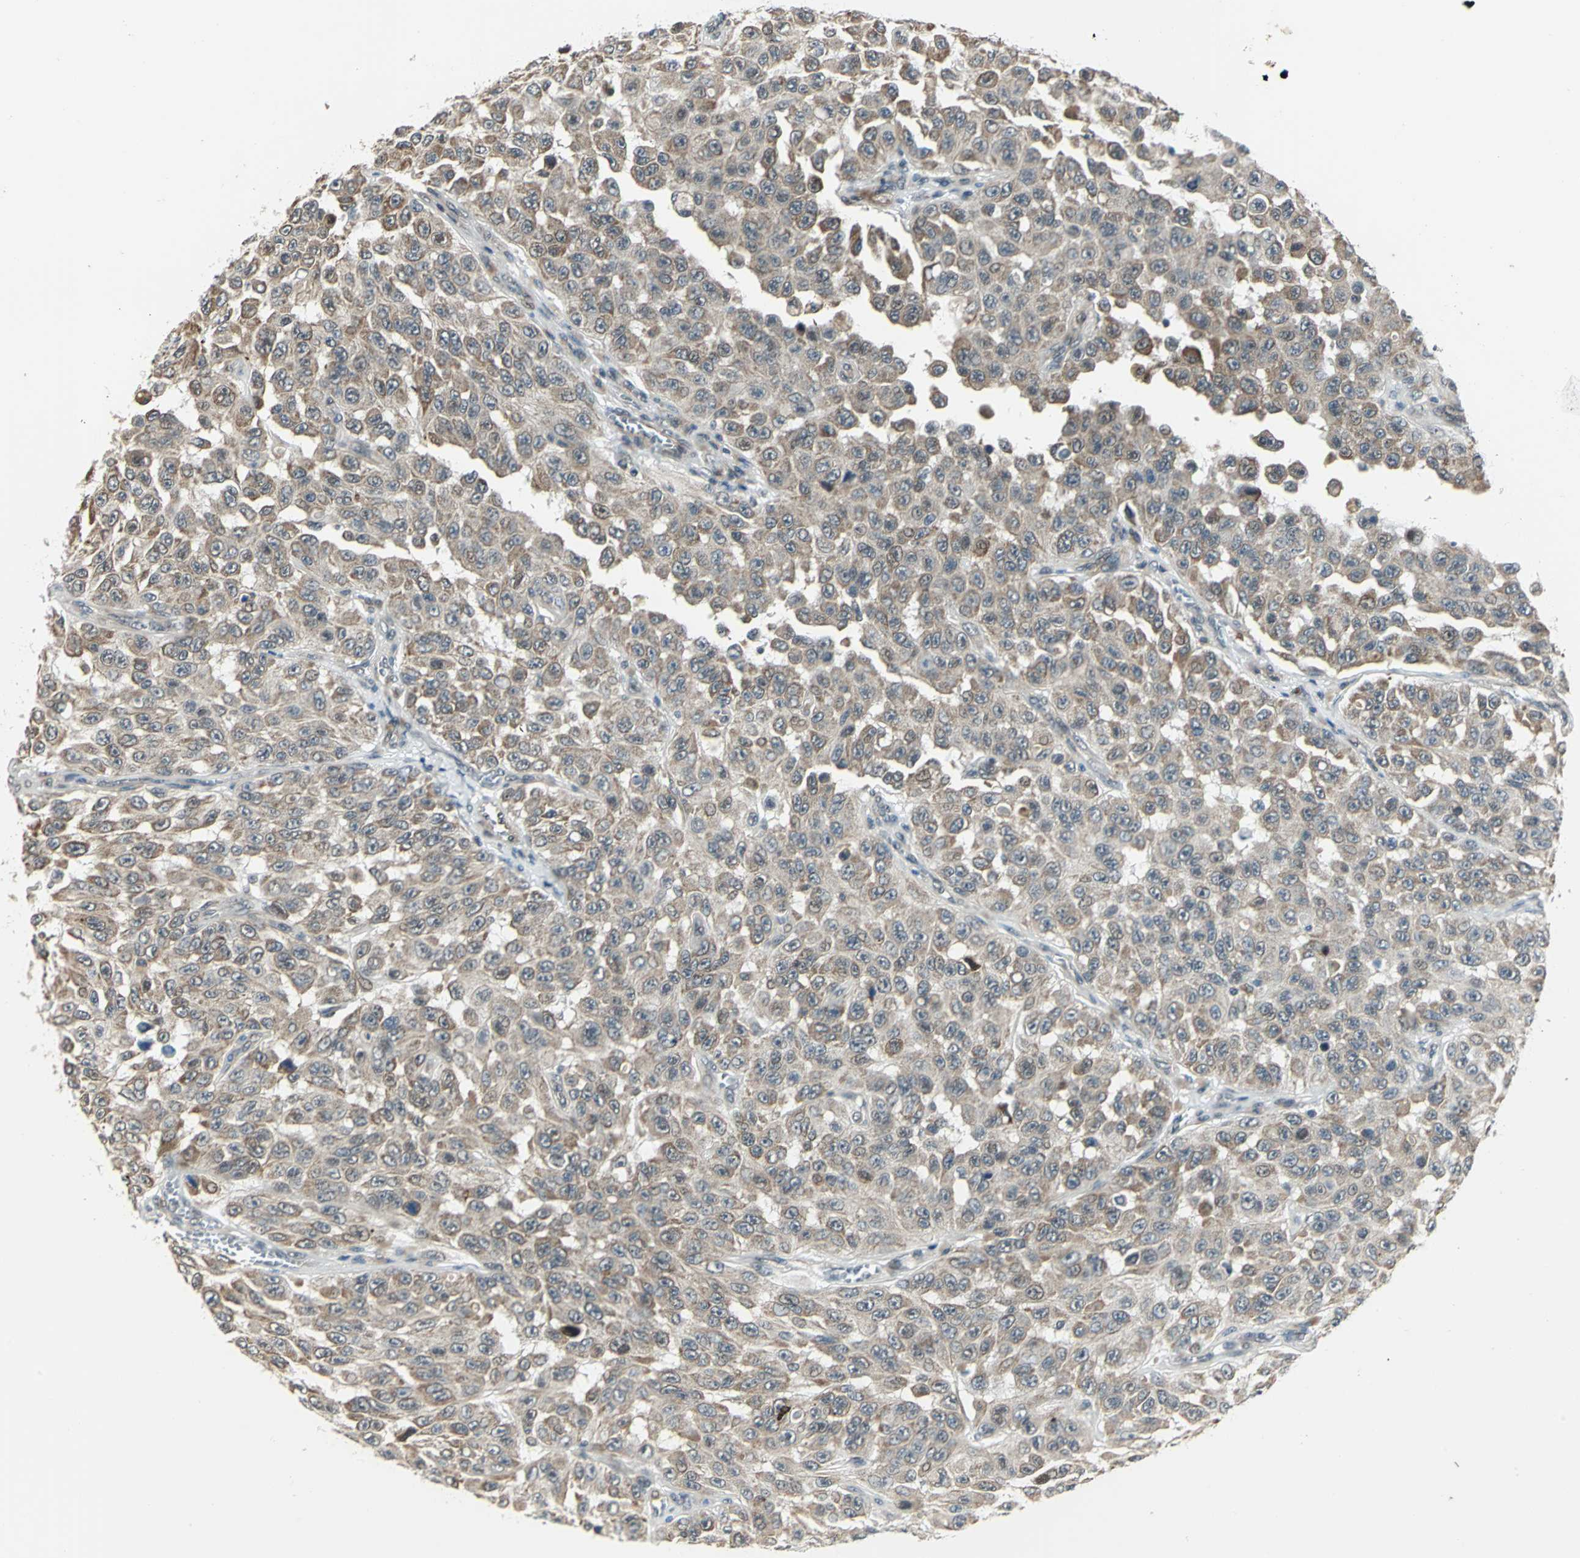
{"staining": {"intensity": "moderate", "quantity": ">75%", "location": "cytoplasmic/membranous"}, "tissue": "melanoma", "cell_type": "Tumor cells", "image_type": "cancer", "snomed": [{"axis": "morphology", "description": "Malignant melanoma, NOS"}, {"axis": "topography", "description": "Skin"}], "caption": "Immunohistochemistry (DAB (3,3'-diaminobenzidine)) staining of malignant melanoma demonstrates moderate cytoplasmic/membranous protein expression in approximately >75% of tumor cells.", "gene": "PLAGL2", "patient": {"sex": "male", "age": 30}}